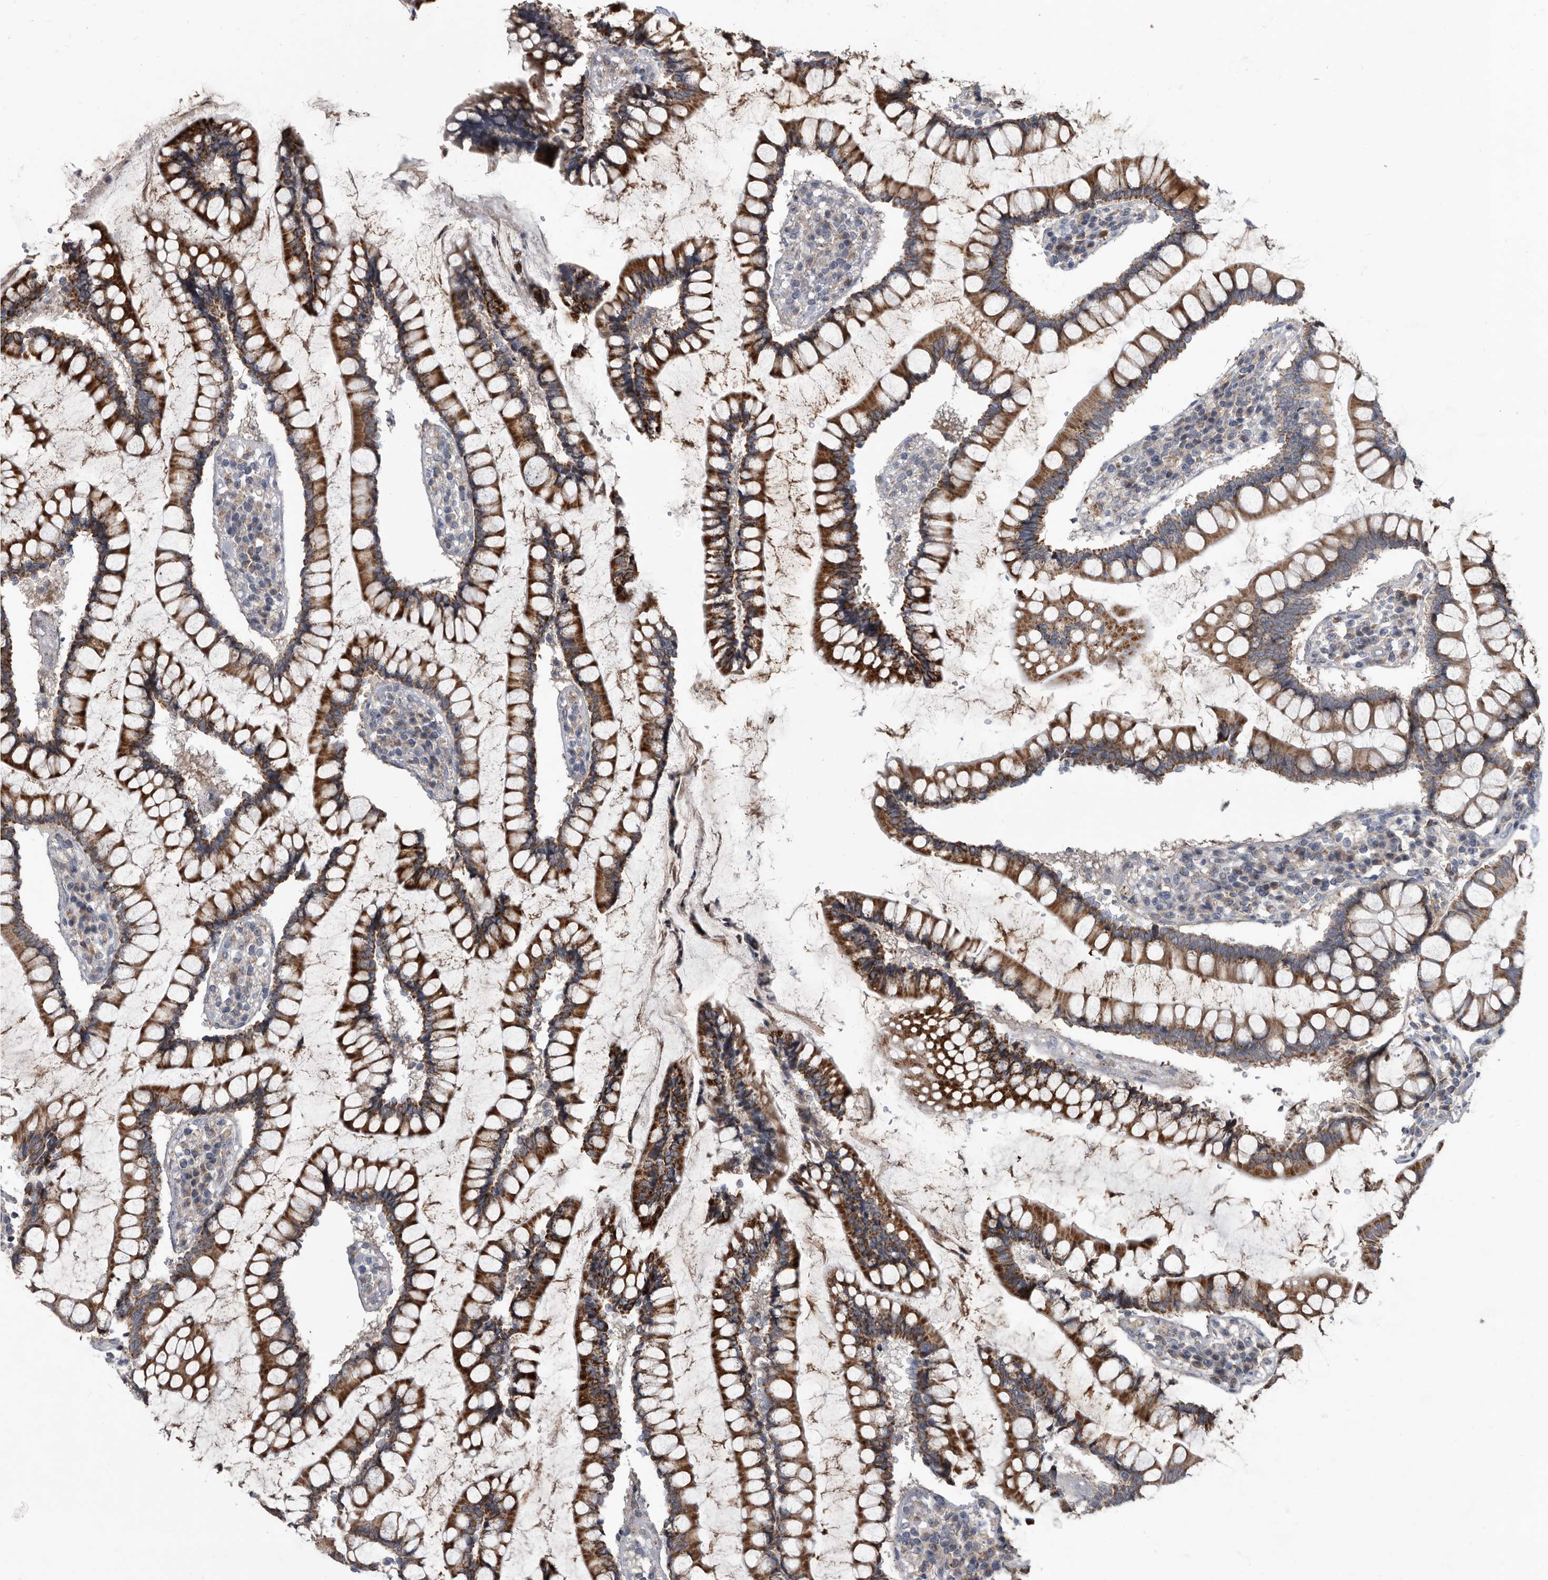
{"staining": {"intensity": "moderate", "quantity": ">75%", "location": "cytoplasmic/membranous"}, "tissue": "colon", "cell_type": "Endothelial cells", "image_type": "normal", "snomed": [{"axis": "morphology", "description": "Normal tissue, NOS"}, {"axis": "topography", "description": "Colon"}], "caption": "Endothelial cells reveal moderate cytoplasmic/membranous positivity in approximately >75% of cells in unremarkable colon.", "gene": "PI15", "patient": {"sex": "female", "age": 79}}